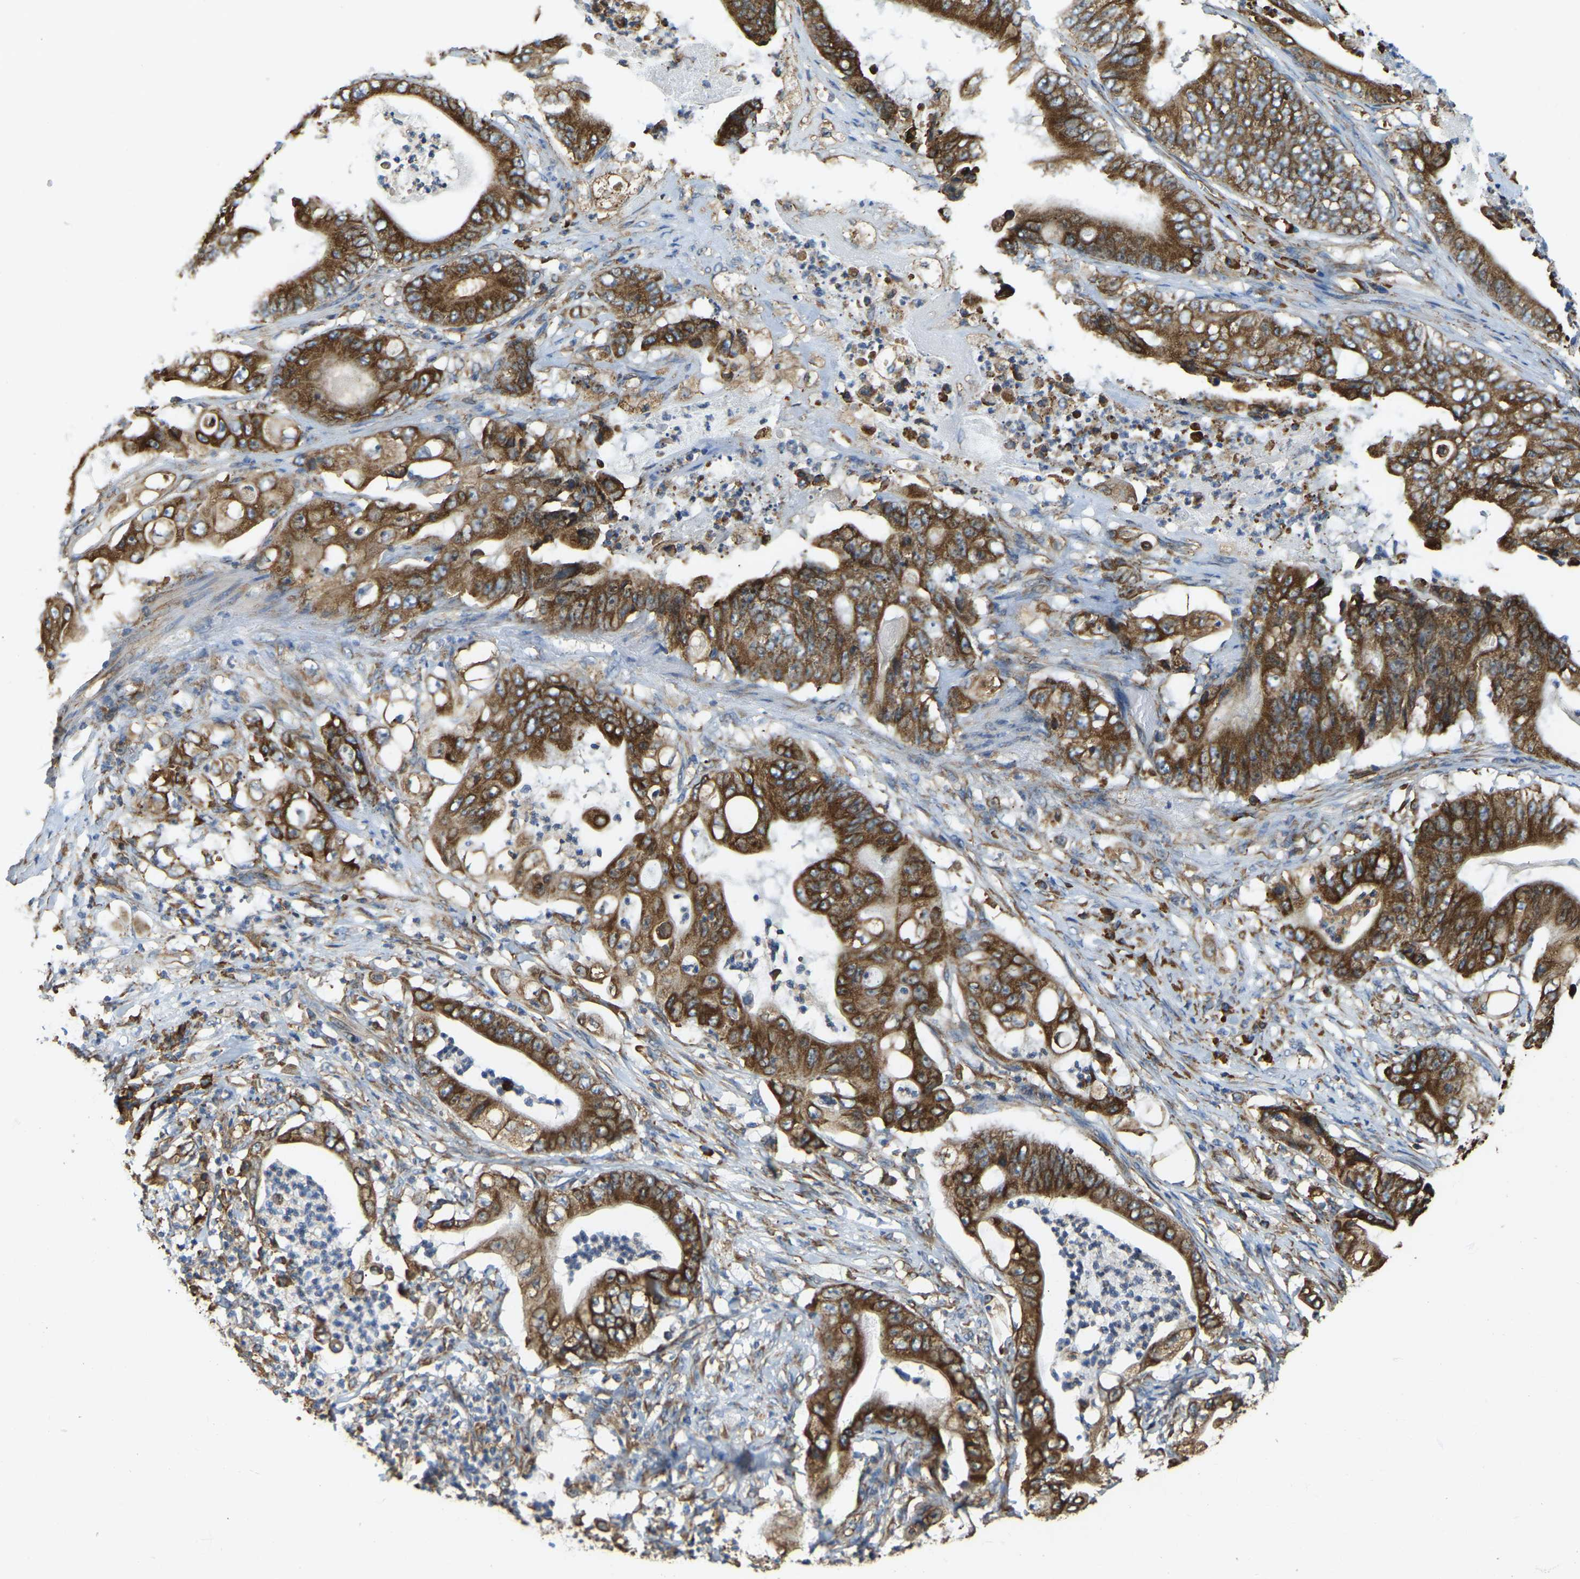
{"staining": {"intensity": "strong", "quantity": ">75%", "location": "cytoplasmic/membranous"}, "tissue": "stomach cancer", "cell_type": "Tumor cells", "image_type": "cancer", "snomed": [{"axis": "morphology", "description": "Adenocarcinoma, NOS"}, {"axis": "topography", "description": "Stomach"}], "caption": "Strong cytoplasmic/membranous positivity for a protein is identified in approximately >75% of tumor cells of stomach adenocarcinoma using IHC.", "gene": "RNF115", "patient": {"sex": "female", "age": 73}}